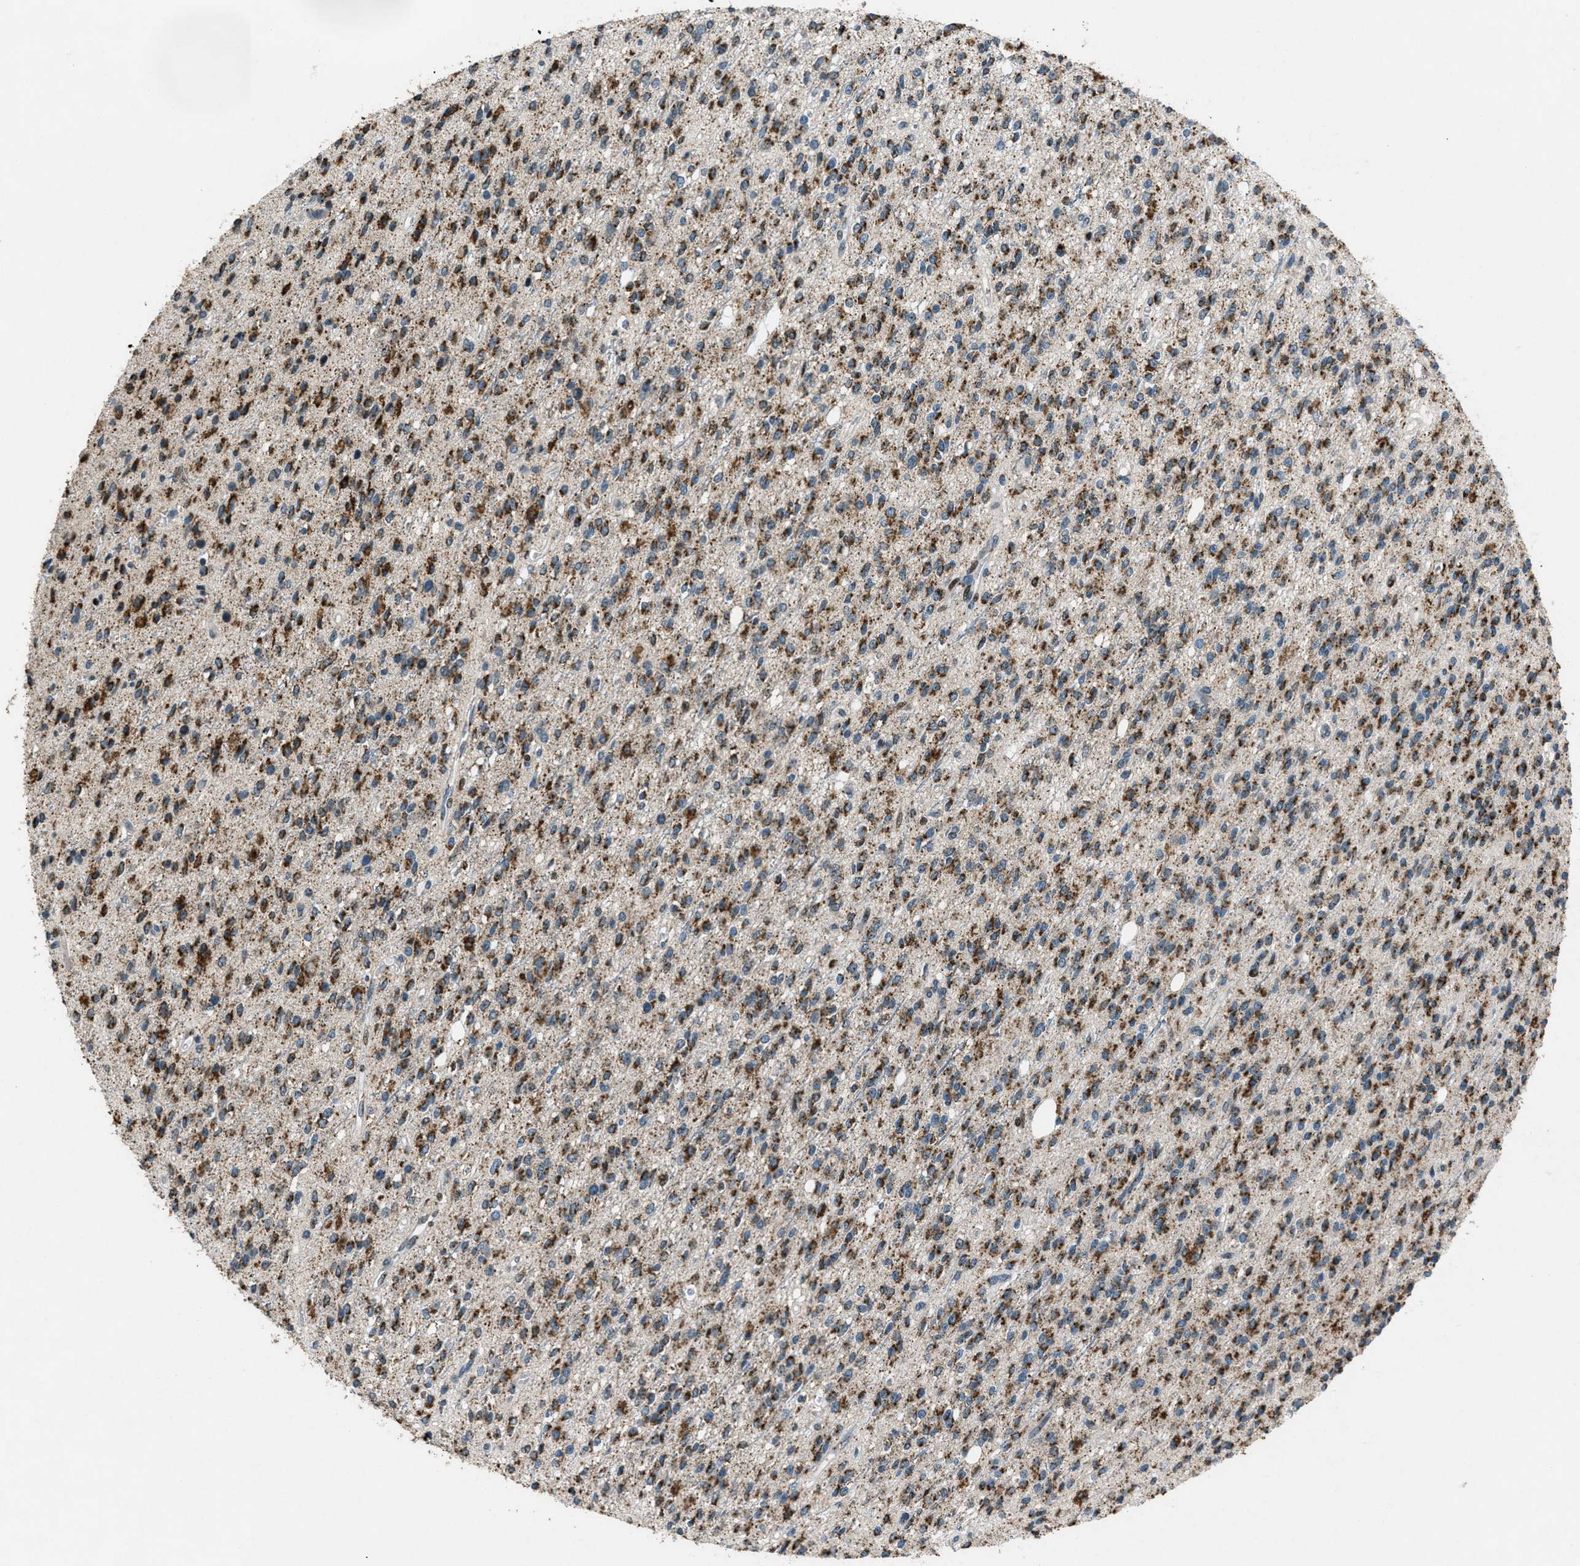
{"staining": {"intensity": "strong", "quantity": ">75%", "location": "cytoplasmic/membranous"}, "tissue": "glioma", "cell_type": "Tumor cells", "image_type": "cancer", "snomed": [{"axis": "morphology", "description": "Glioma, malignant, High grade"}, {"axis": "topography", "description": "Brain"}], "caption": "Glioma stained for a protein (brown) reveals strong cytoplasmic/membranous positive expression in approximately >75% of tumor cells.", "gene": "GPC6", "patient": {"sex": "male", "age": 34}}